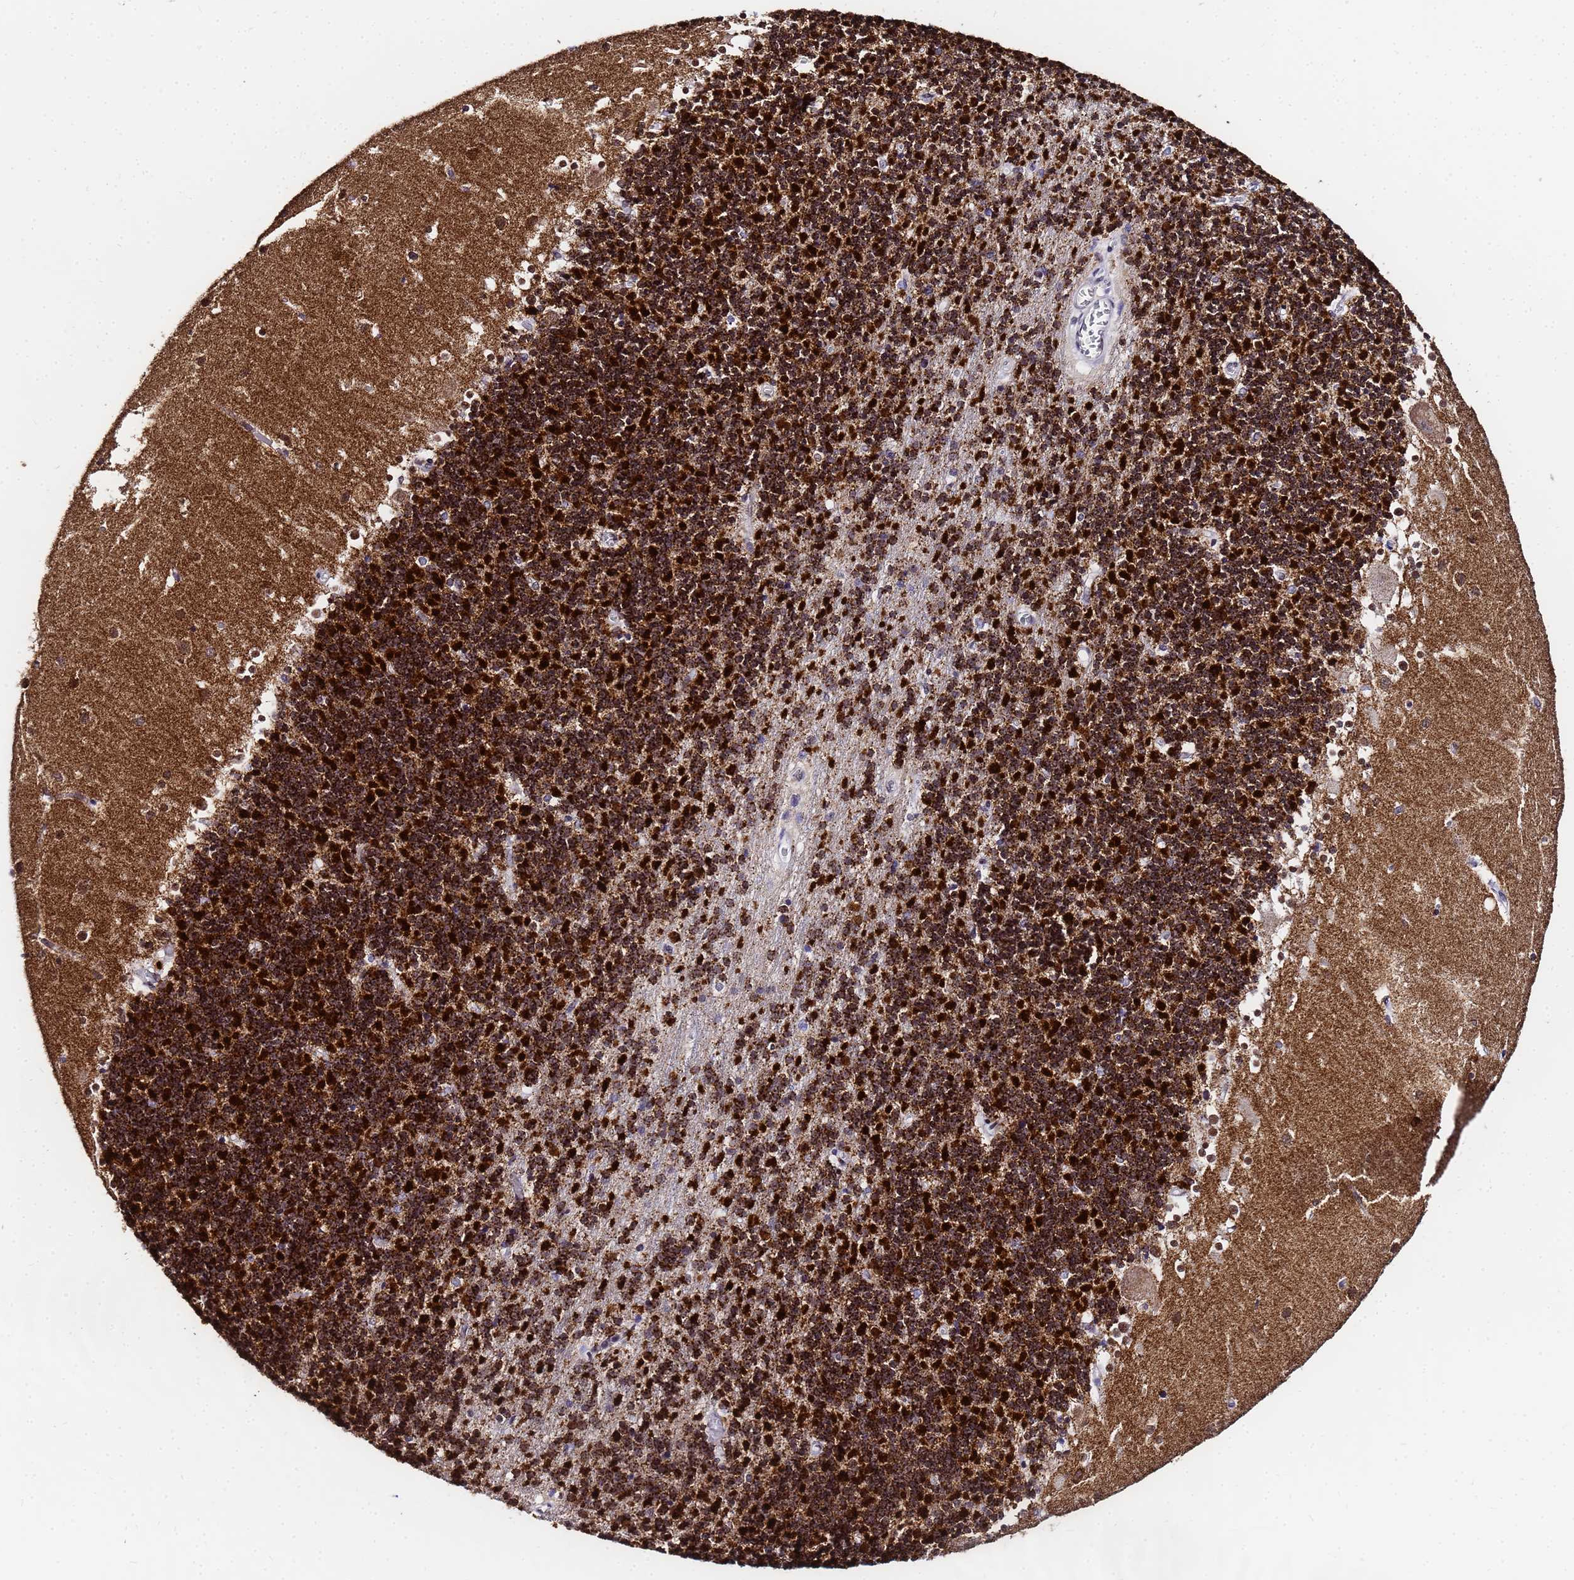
{"staining": {"intensity": "strong", "quantity": ">75%", "location": "cytoplasmic/membranous,nuclear"}, "tissue": "cerebellum", "cell_type": "Cells in granular layer", "image_type": "normal", "snomed": [{"axis": "morphology", "description": "Normal tissue, NOS"}, {"axis": "topography", "description": "Cerebellum"}], "caption": "Immunohistochemical staining of normal human cerebellum demonstrates high levels of strong cytoplasmic/membranous,nuclear expression in about >75% of cells in granular layer. (brown staining indicates protein expression, while blue staining denotes nuclei).", "gene": "CKMT1A", "patient": {"sex": "male", "age": 54}}